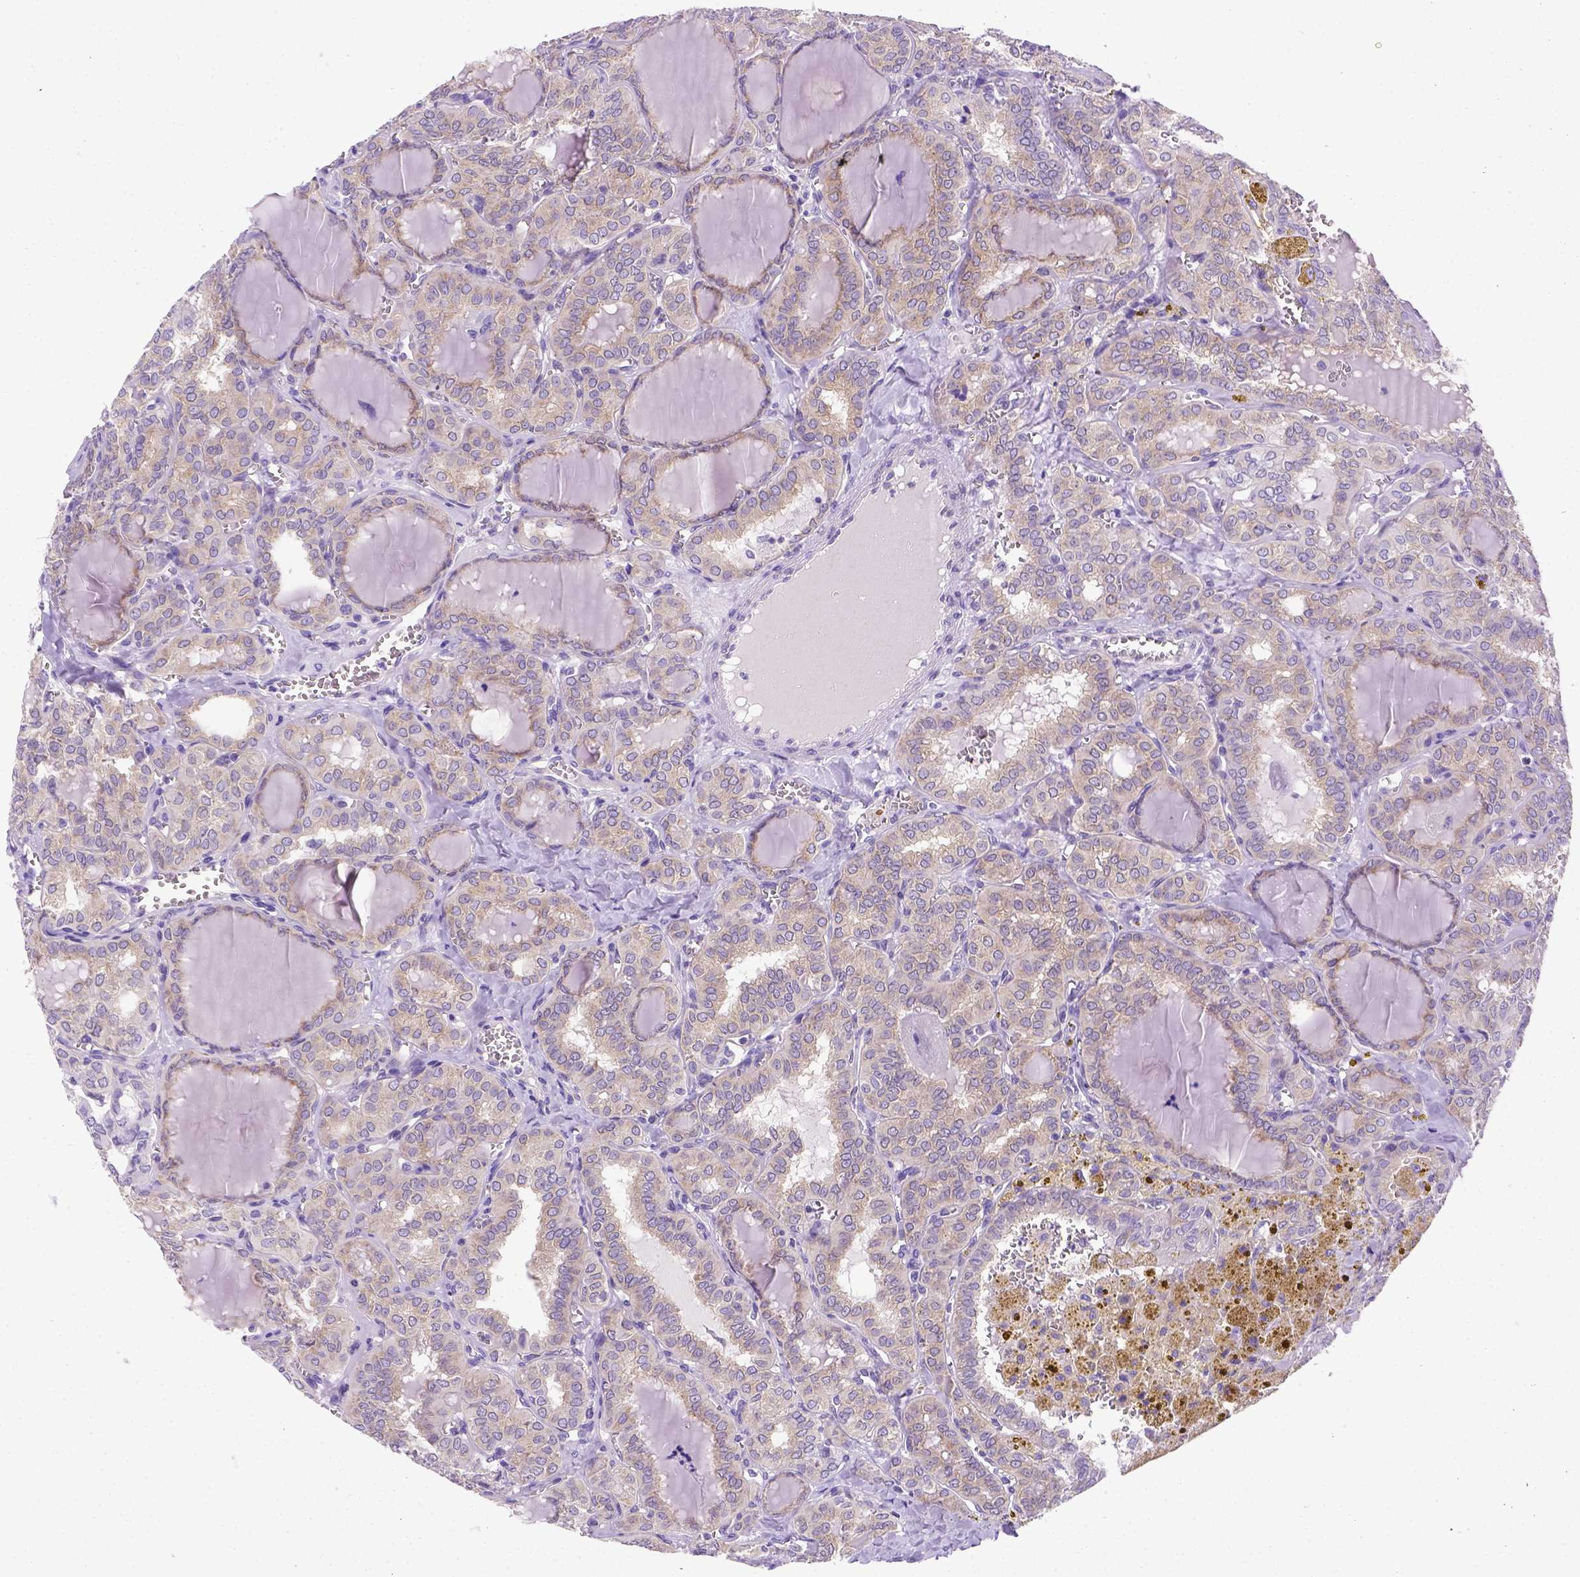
{"staining": {"intensity": "weak", "quantity": "25%-75%", "location": "cytoplasmic/membranous"}, "tissue": "thyroid cancer", "cell_type": "Tumor cells", "image_type": "cancer", "snomed": [{"axis": "morphology", "description": "Papillary adenocarcinoma, NOS"}, {"axis": "topography", "description": "Thyroid gland"}], "caption": "A brown stain labels weak cytoplasmic/membranous staining of a protein in thyroid cancer tumor cells.", "gene": "FOXI1", "patient": {"sex": "female", "age": 41}}